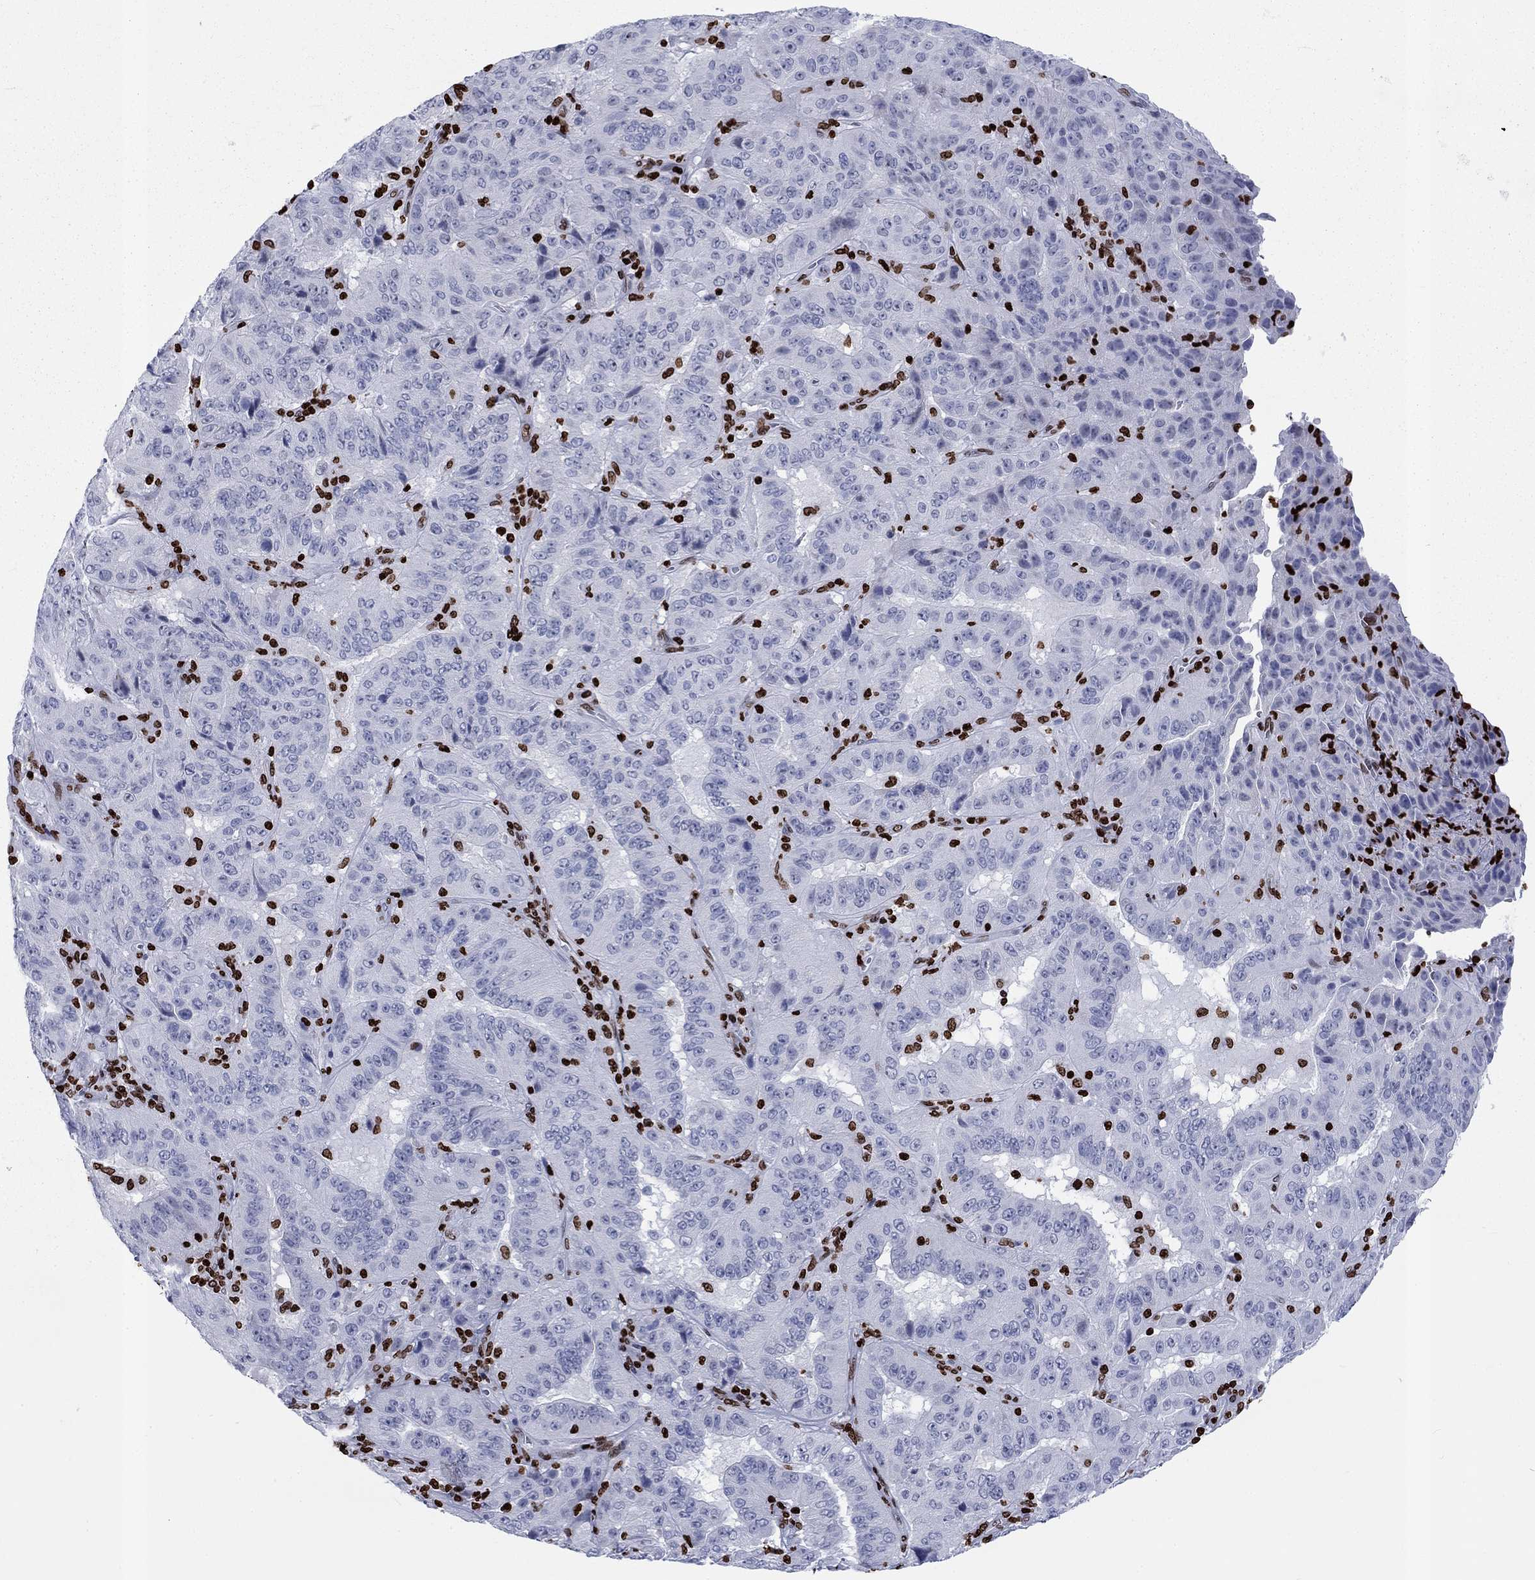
{"staining": {"intensity": "negative", "quantity": "none", "location": "none"}, "tissue": "pancreatic cancer", "cell_type": "Tumor cells", "image_type": "cancer", "snomed": [{"axis": "morphology", "description": "Adenocarcinoma, NOS"}, {"axis": "topography", "description": "Pancreas"}], "caption": "This is an immunohistochemistry micrograph of human pancreatic cancer. There is no positivity in tumor cells.", "gene": "H1-5", "patient": {"sex": "male", "age": 63}}